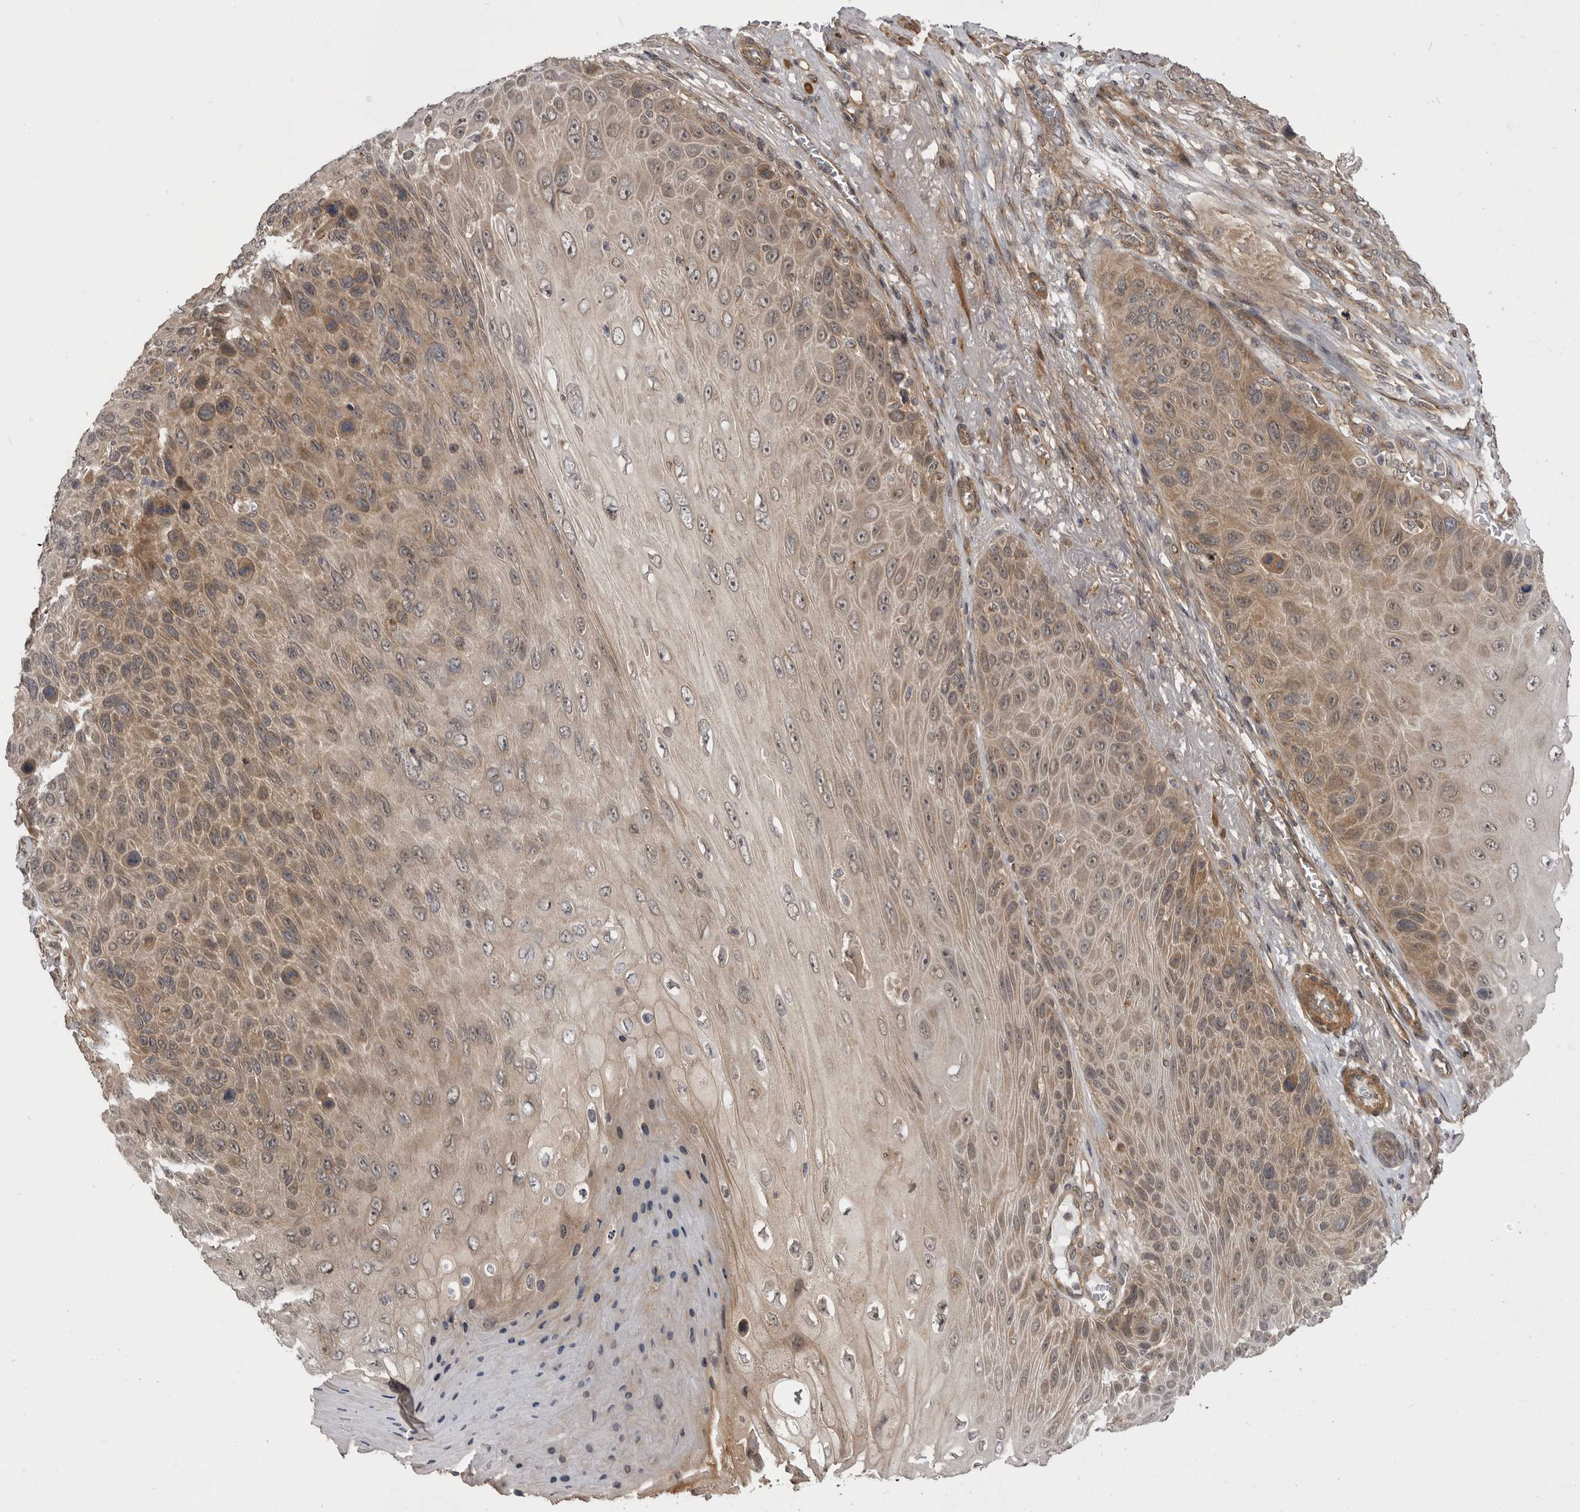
{"staining": {"intensity": "moderate", "quantity": ">75%", "location": "cytoplasmic/membranous"}, "tissue": "skin cancer", "cell_type": "Tumor cells", "image_type": "cancer", "snomed": [{"axis": "morphology", "description": "Squamous cell carcinoma, NOS"}, {"axis": "topography", "description": "Skin"}], "caption": "IHC micrograph of neoplastic tissue: skin cancer (squamous cell carcinoma) stained using IHC demonstrates medium levels of moderate protein expression localized specifically in the cytoplasmic/membranous of tumor cells, appearing as a cytoplasmic/membranous brown color.", "gene": "PDCL", "patient": {"sex": "female", "age": 88}}